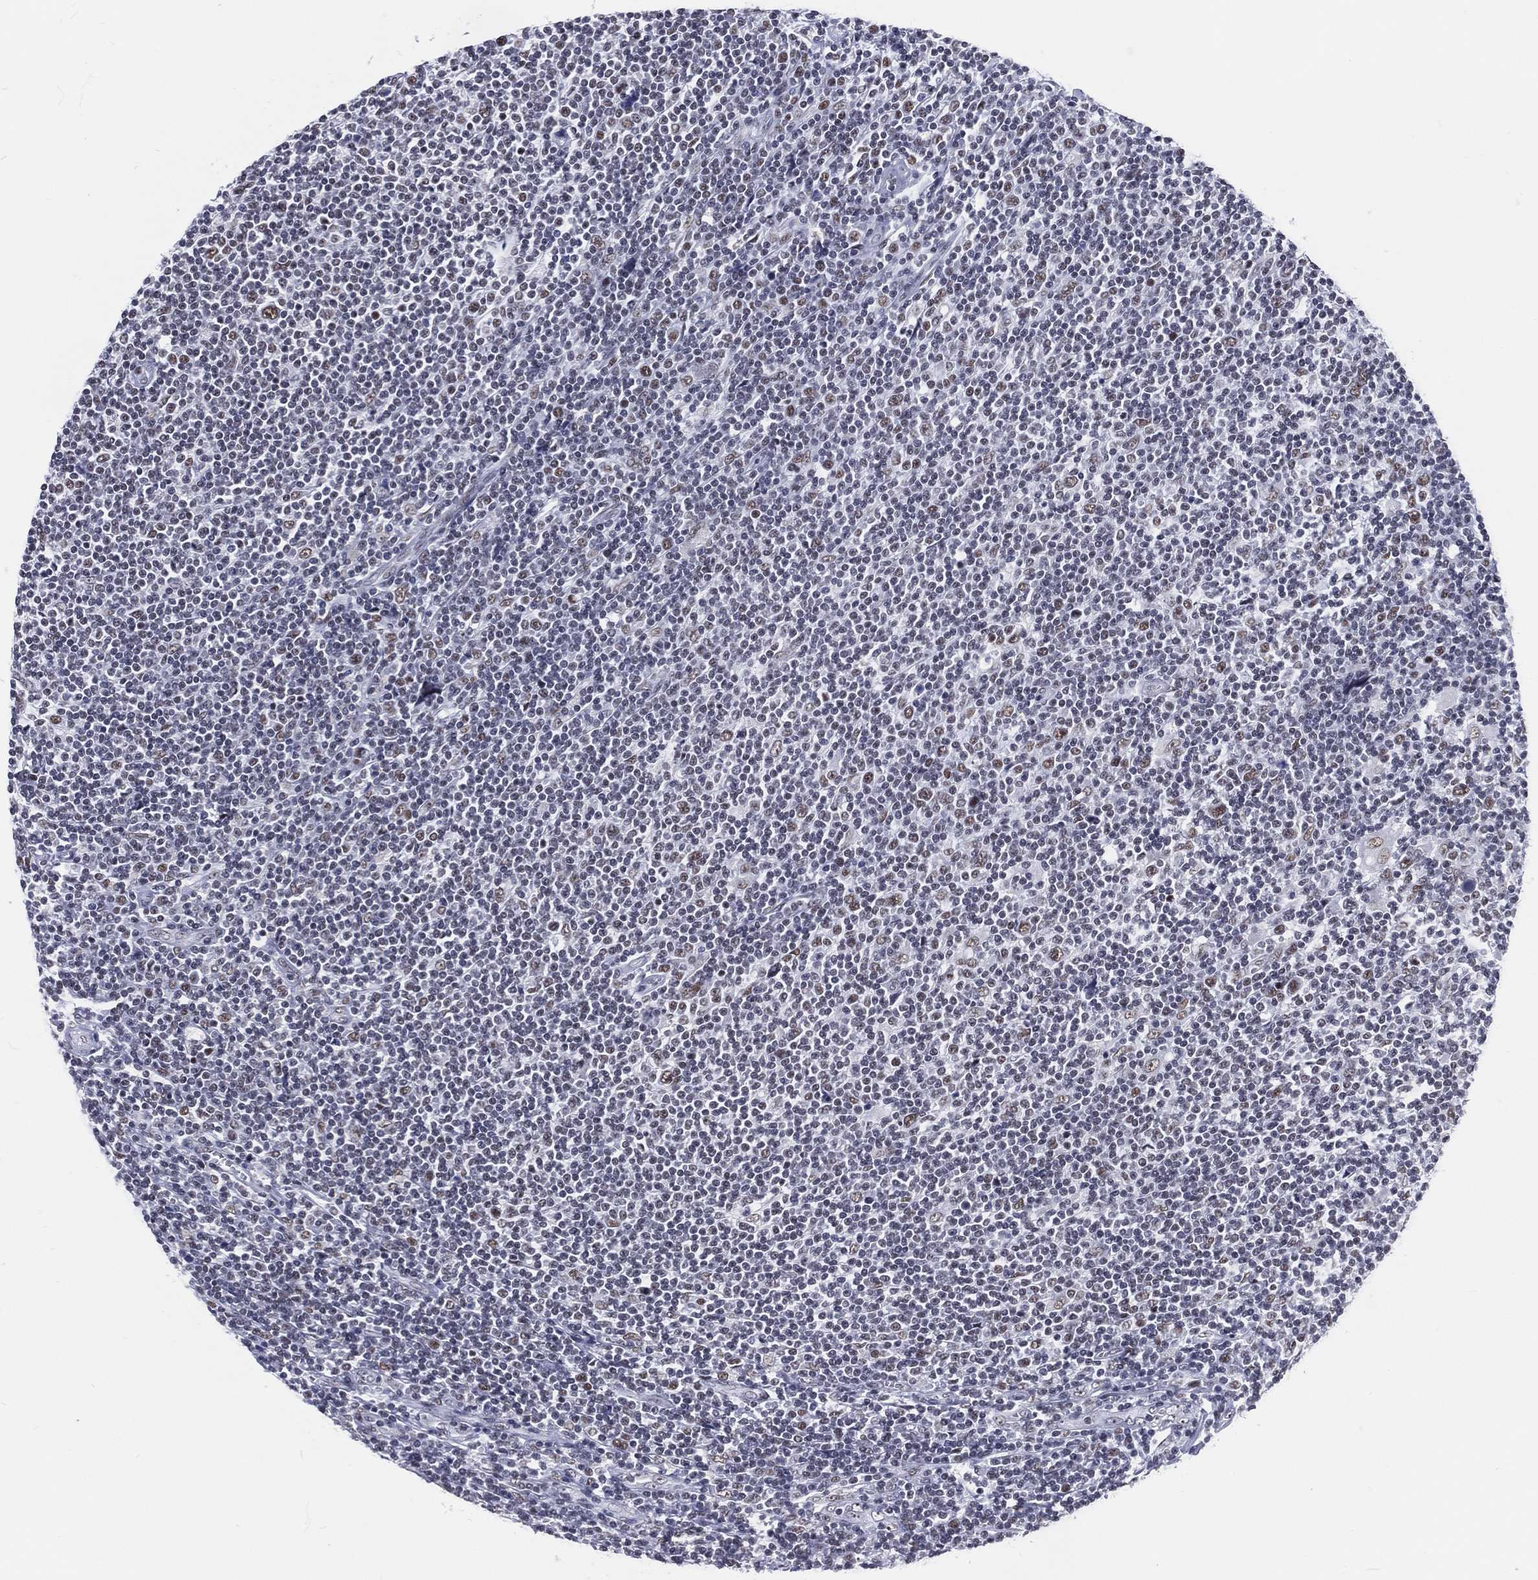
{"staining": {"intensity": "weak", "quantity": "25%-75%", "location": "nuclear"}, "tissue": "lymphoma", "cell_type": "Tumor cells", "image_type": "cancer", "snomed": [{"axis": "morphology", "description": "Hodgkin's disease, NOS"}, {"axis": "topography", "description": "Lymph node"}], "caption": "This image shows immunohistochemistry staining of lymphoma, with low weak nuclear positivity in approximately 25%-75% of tumor cells.", "gene": "MAPK8IP1", "patient": {"sex": "male", "age": 40}}